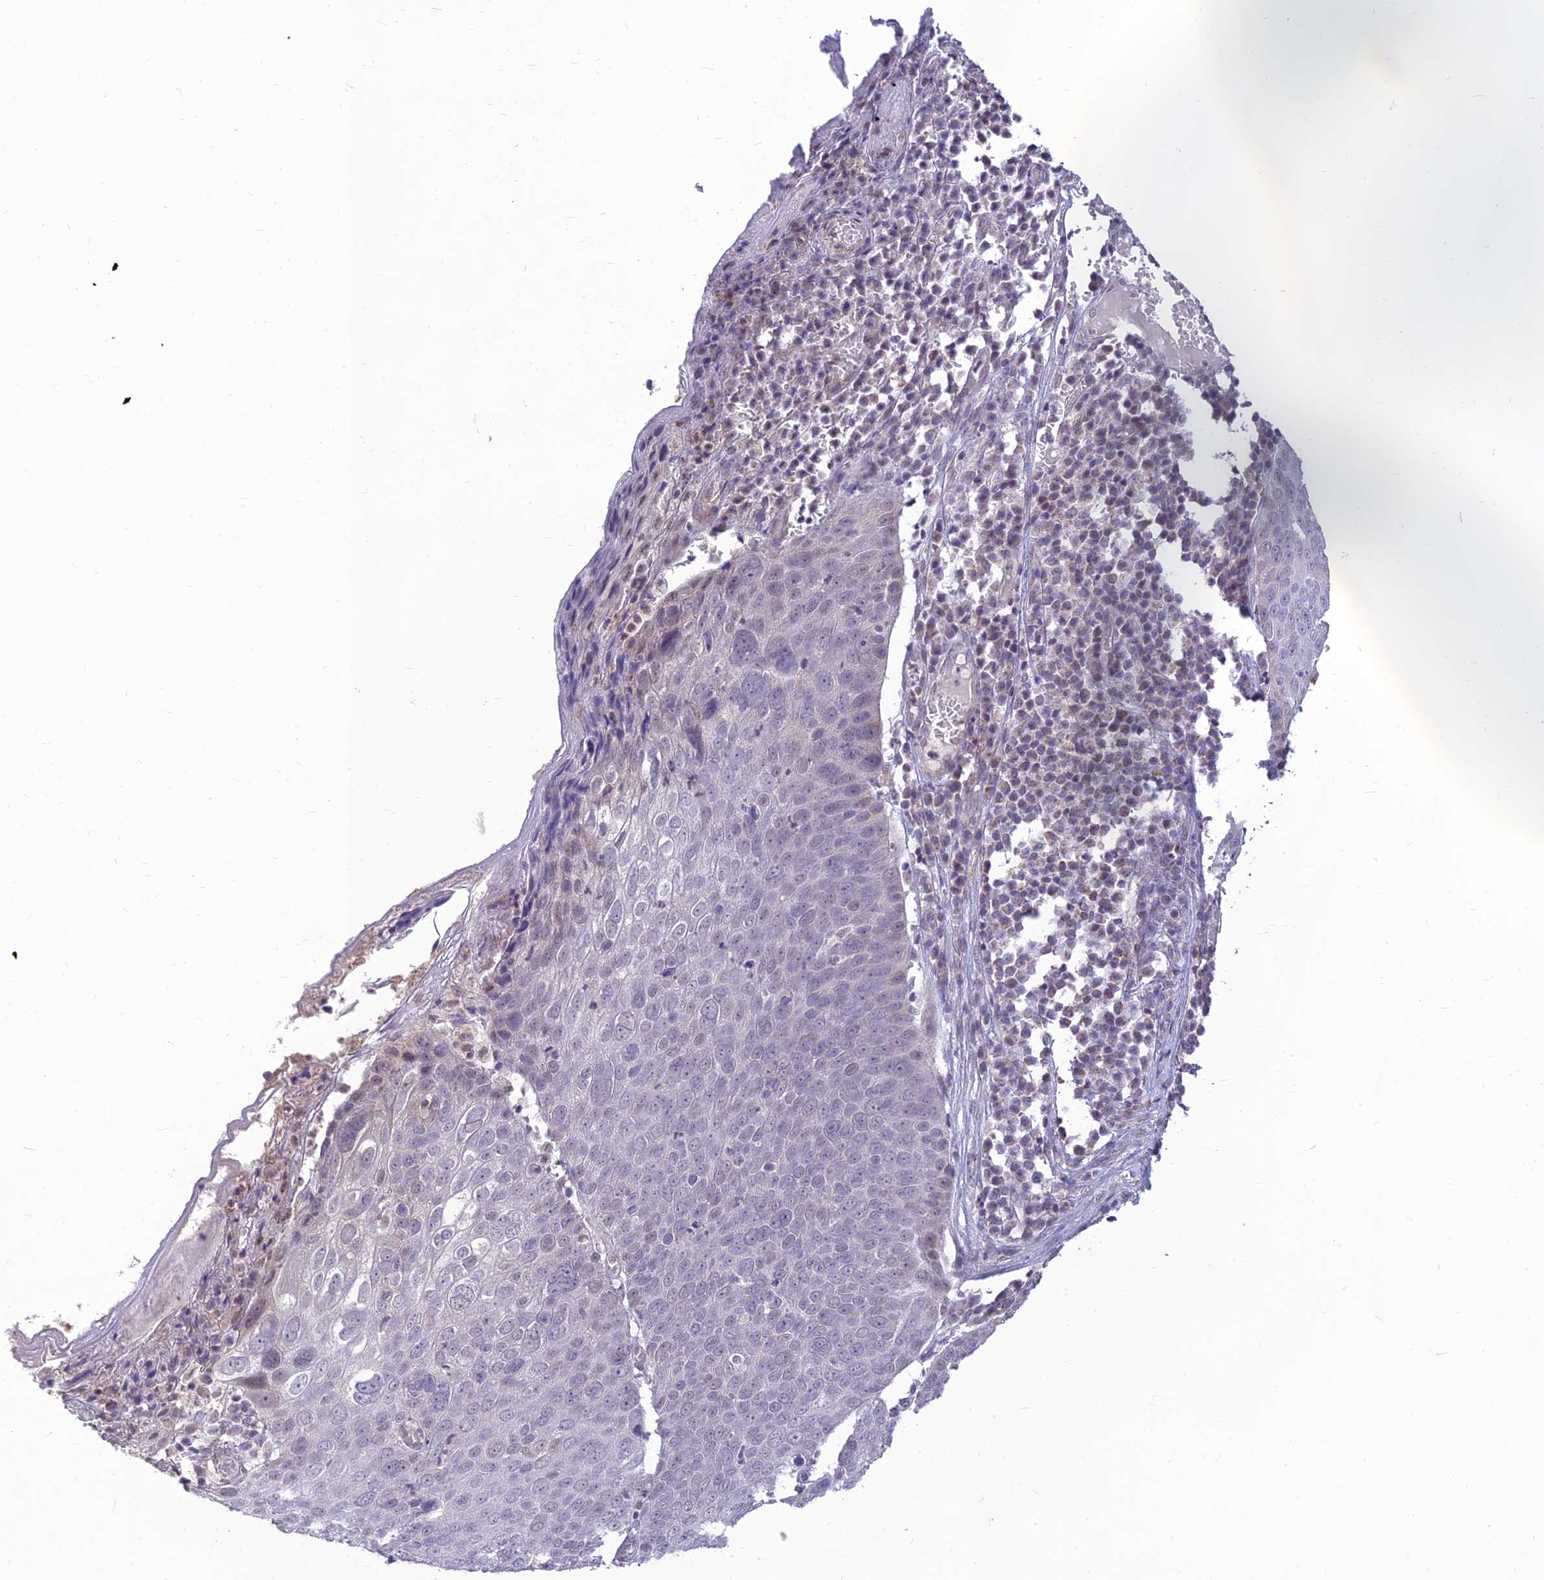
{"staining": {"intensity": "negative", "quantity": "none", "location": "none"}, "tissue": "skin cancer", "cell_type": "Tumor cells", "image_type": "cancer", "snomed": [{"axis": "morphology", "description": "Squamous cell carcinoma, NOS"}, {"axis": "topography", "description": "Skin"}], "caption": "An immunohistochemistry histopathology image of skin cancer (squamous cell carcinoma) is shown. There is no staining in tumor cells of skin cancer (squamous cell carcinoma). (Brightfield microscopy of DAB immunohistochemistry at high magnification).", "gene": "MICOS13", "patient": {"sex": "male", "age": 71}}